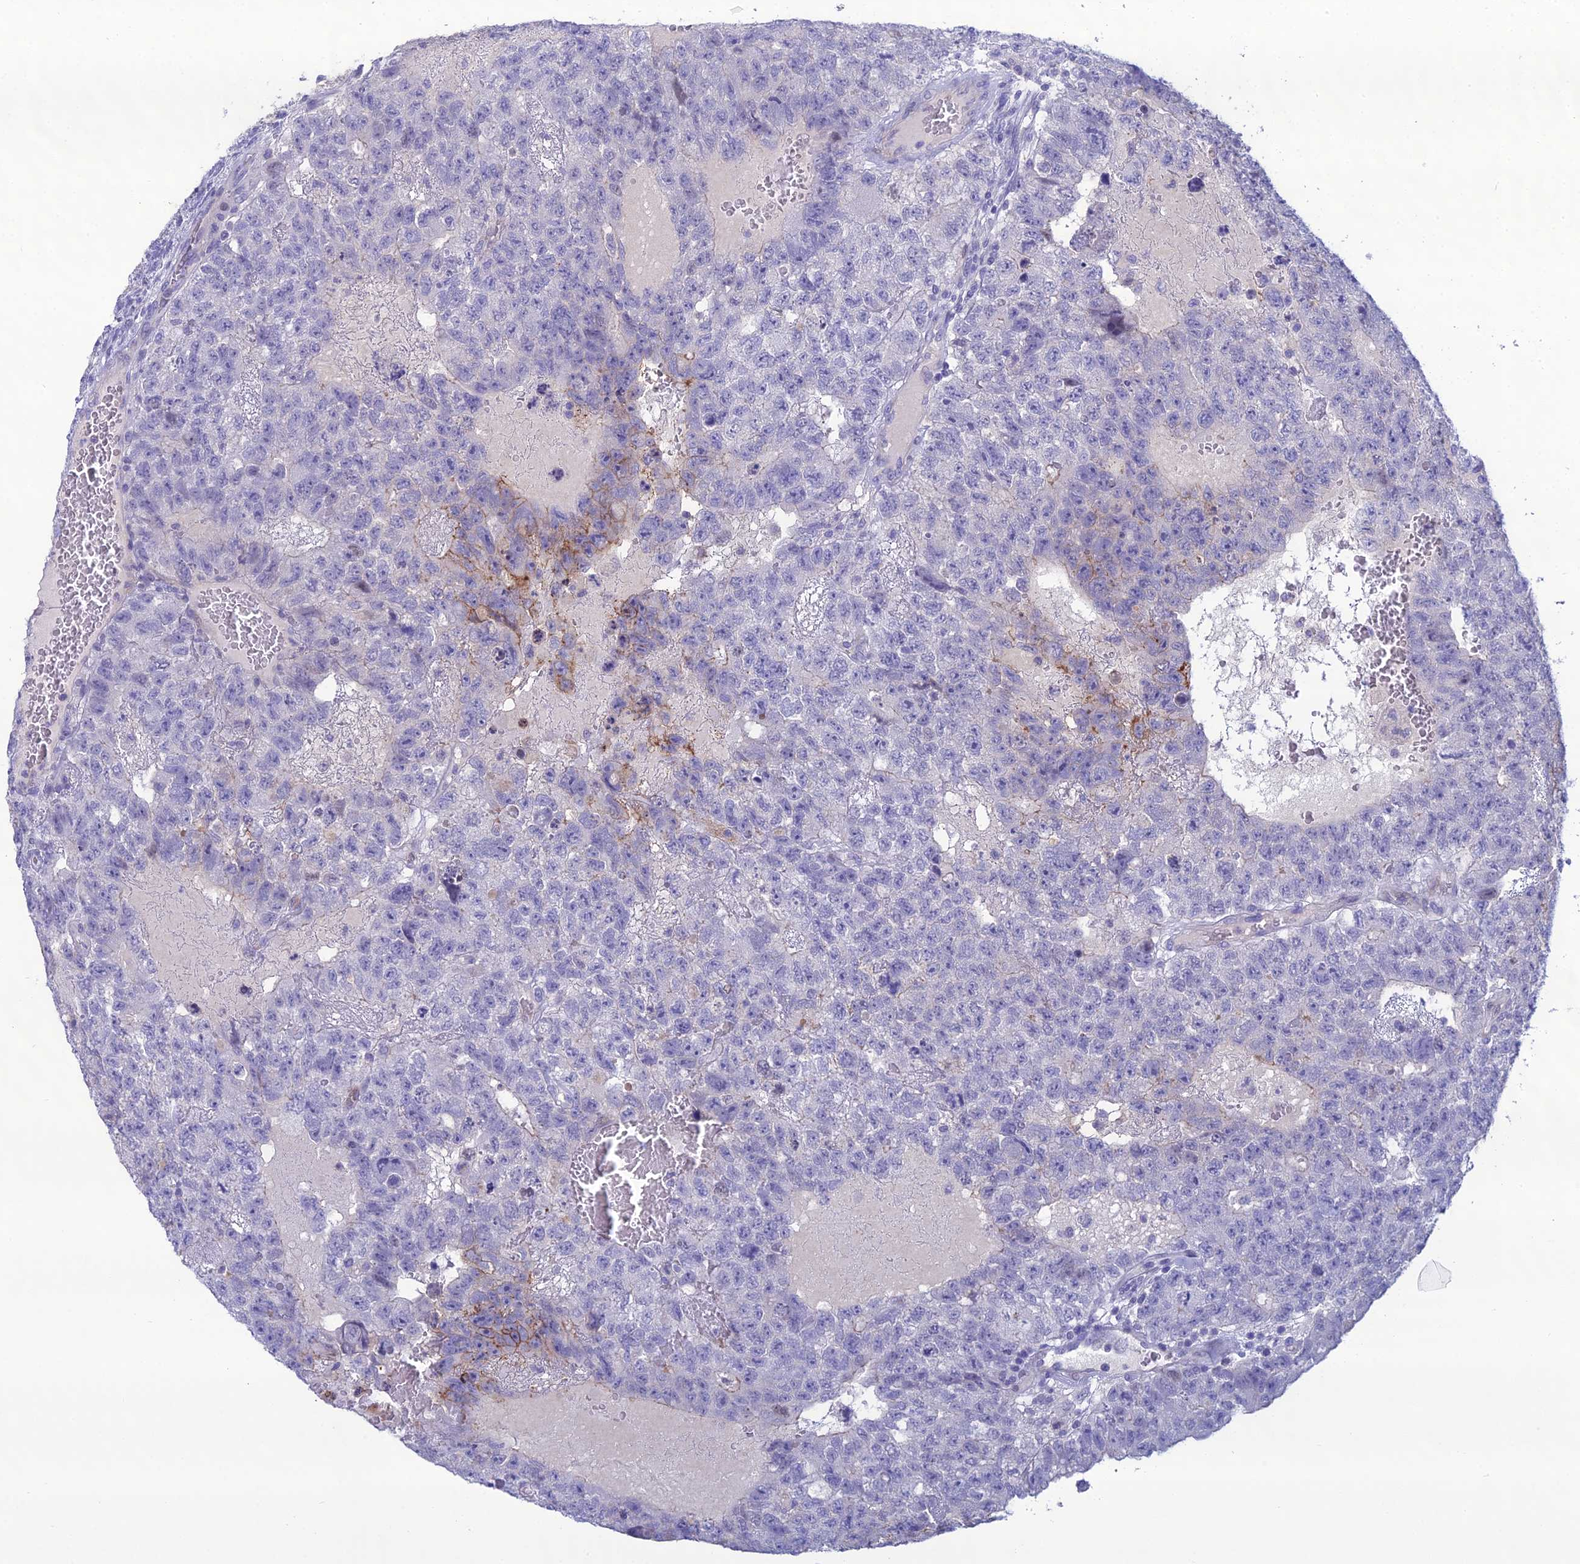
{"staining": {"intensity": "moderate", "quantity": "<25%", "location": "cytoplasmic/membranous"}, "tissue": "testis cancer", "cell_type": "Tumor cells", "image_type": "cancer", "snomed": [{"axis": "morphology", "description": "Carcinoma, Embryonal, NOS"}, {"axis": "topography", "description": "Testis"}], "caption": "Immunohistochemistry (DAB (3,3'-diaminobenzidine)) staining of testis cancer (embryonal carcinoma) demonstrates moderate cytoplasmic/membranous protein positivity in about <25% of tumor cells. The staining was performed using DAB (3,3'-diaminobenzidine), with brown indicating positive protein expression. Nuclei are stained blue with hematoxylin.", "gene": "CRB2", "patient": {"sex": "male", "age": 26}}